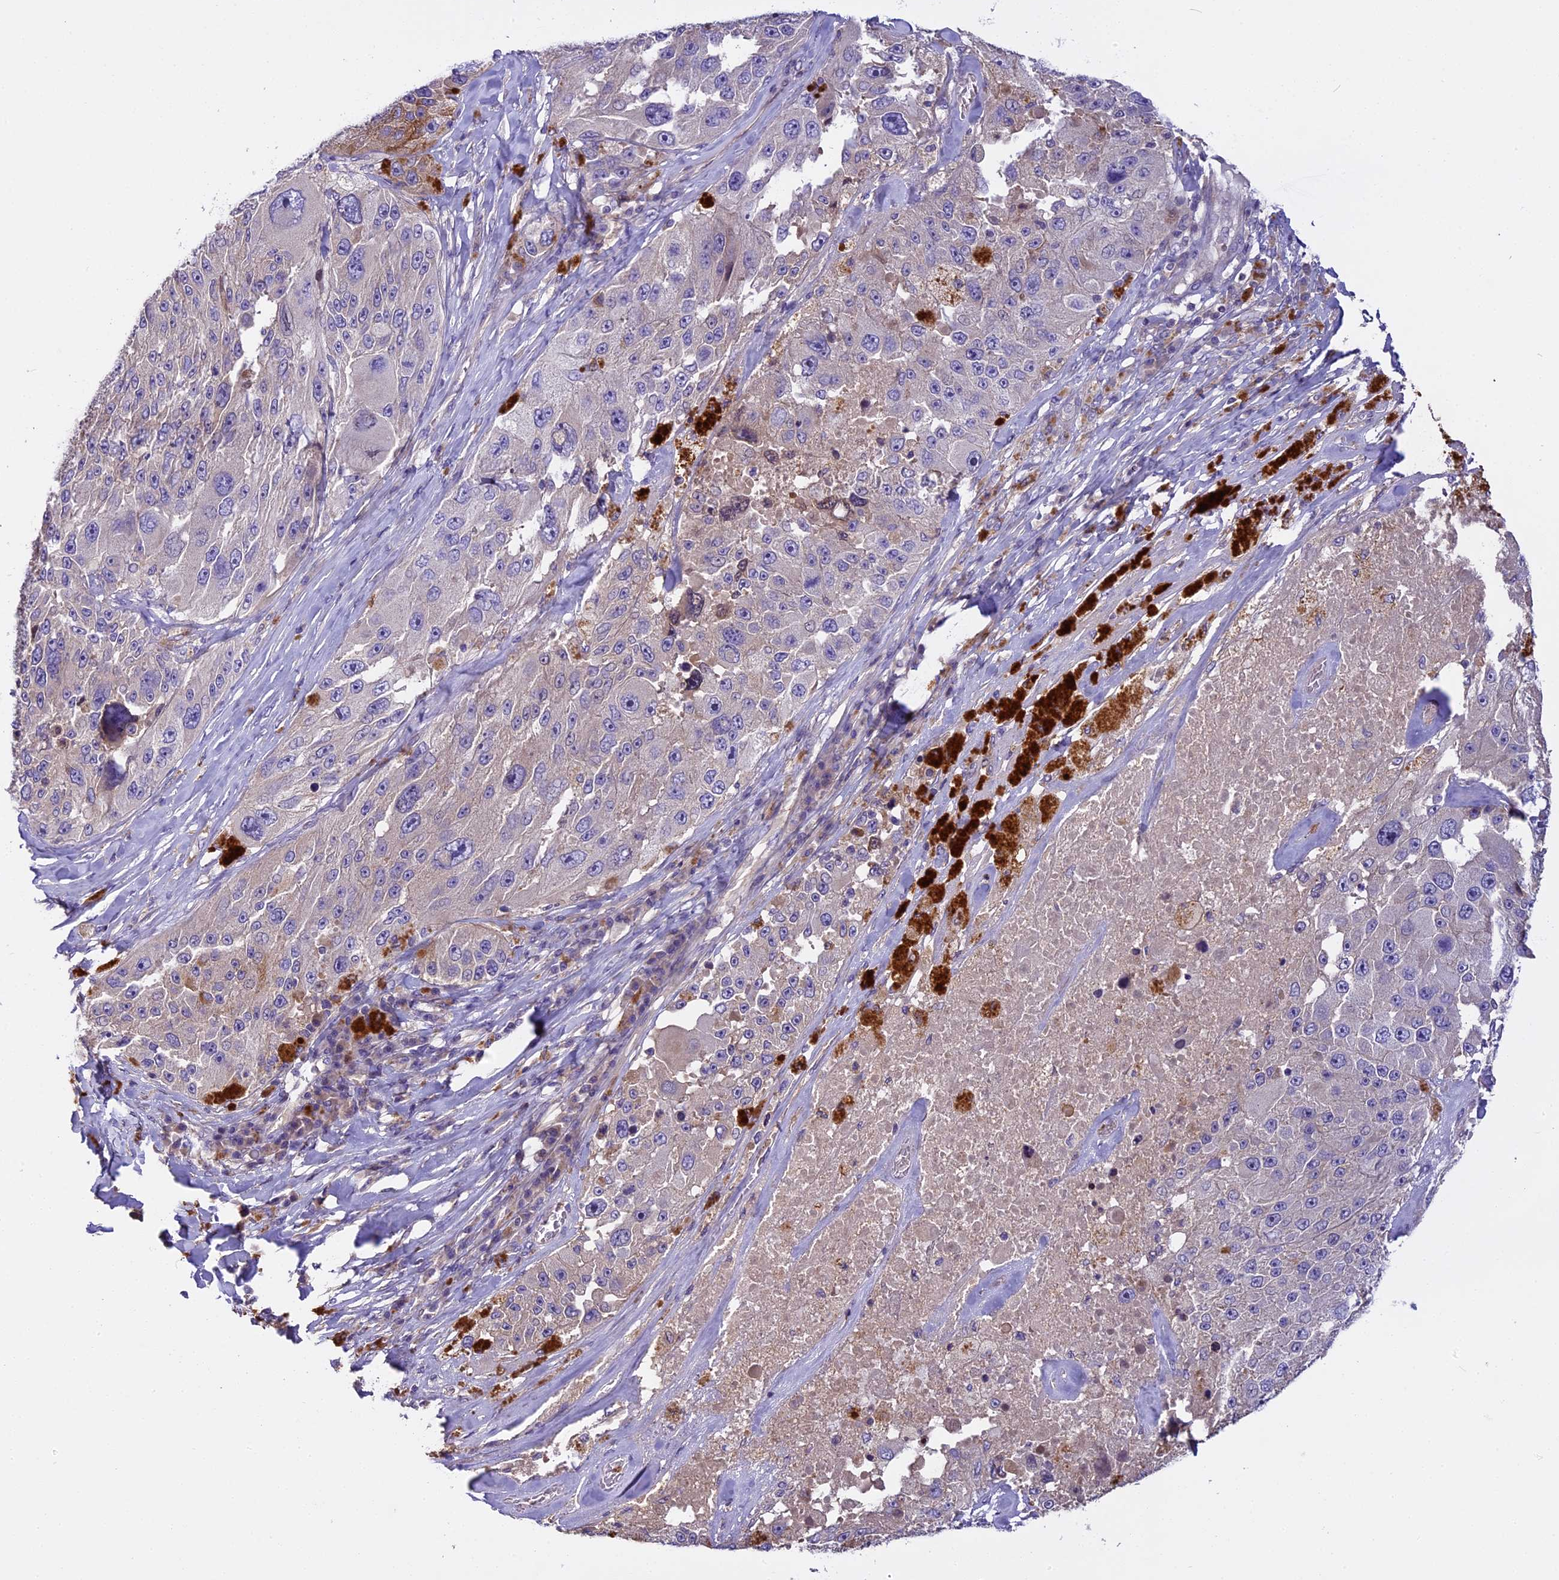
{"staining": {"intensity": "negative", "quantity": "none", "location": "none"}, "tissue": "melanoma", "cell_type": "Tumor cells", "image_type": "cancer", "snomed": [{"axis": "morphology", "description": "Malignant melanoma, Metastatic site"}, {"axis": "topography", "description": "Lymph node"}], "caption": "A high-resolution micrograph shows immunohistochemistry (IHC) staining of melanoma, which exhibits no significant staining in tumor cells.", "gene": "FAM98C", "patient": {"sex": "male", "age": 62}}